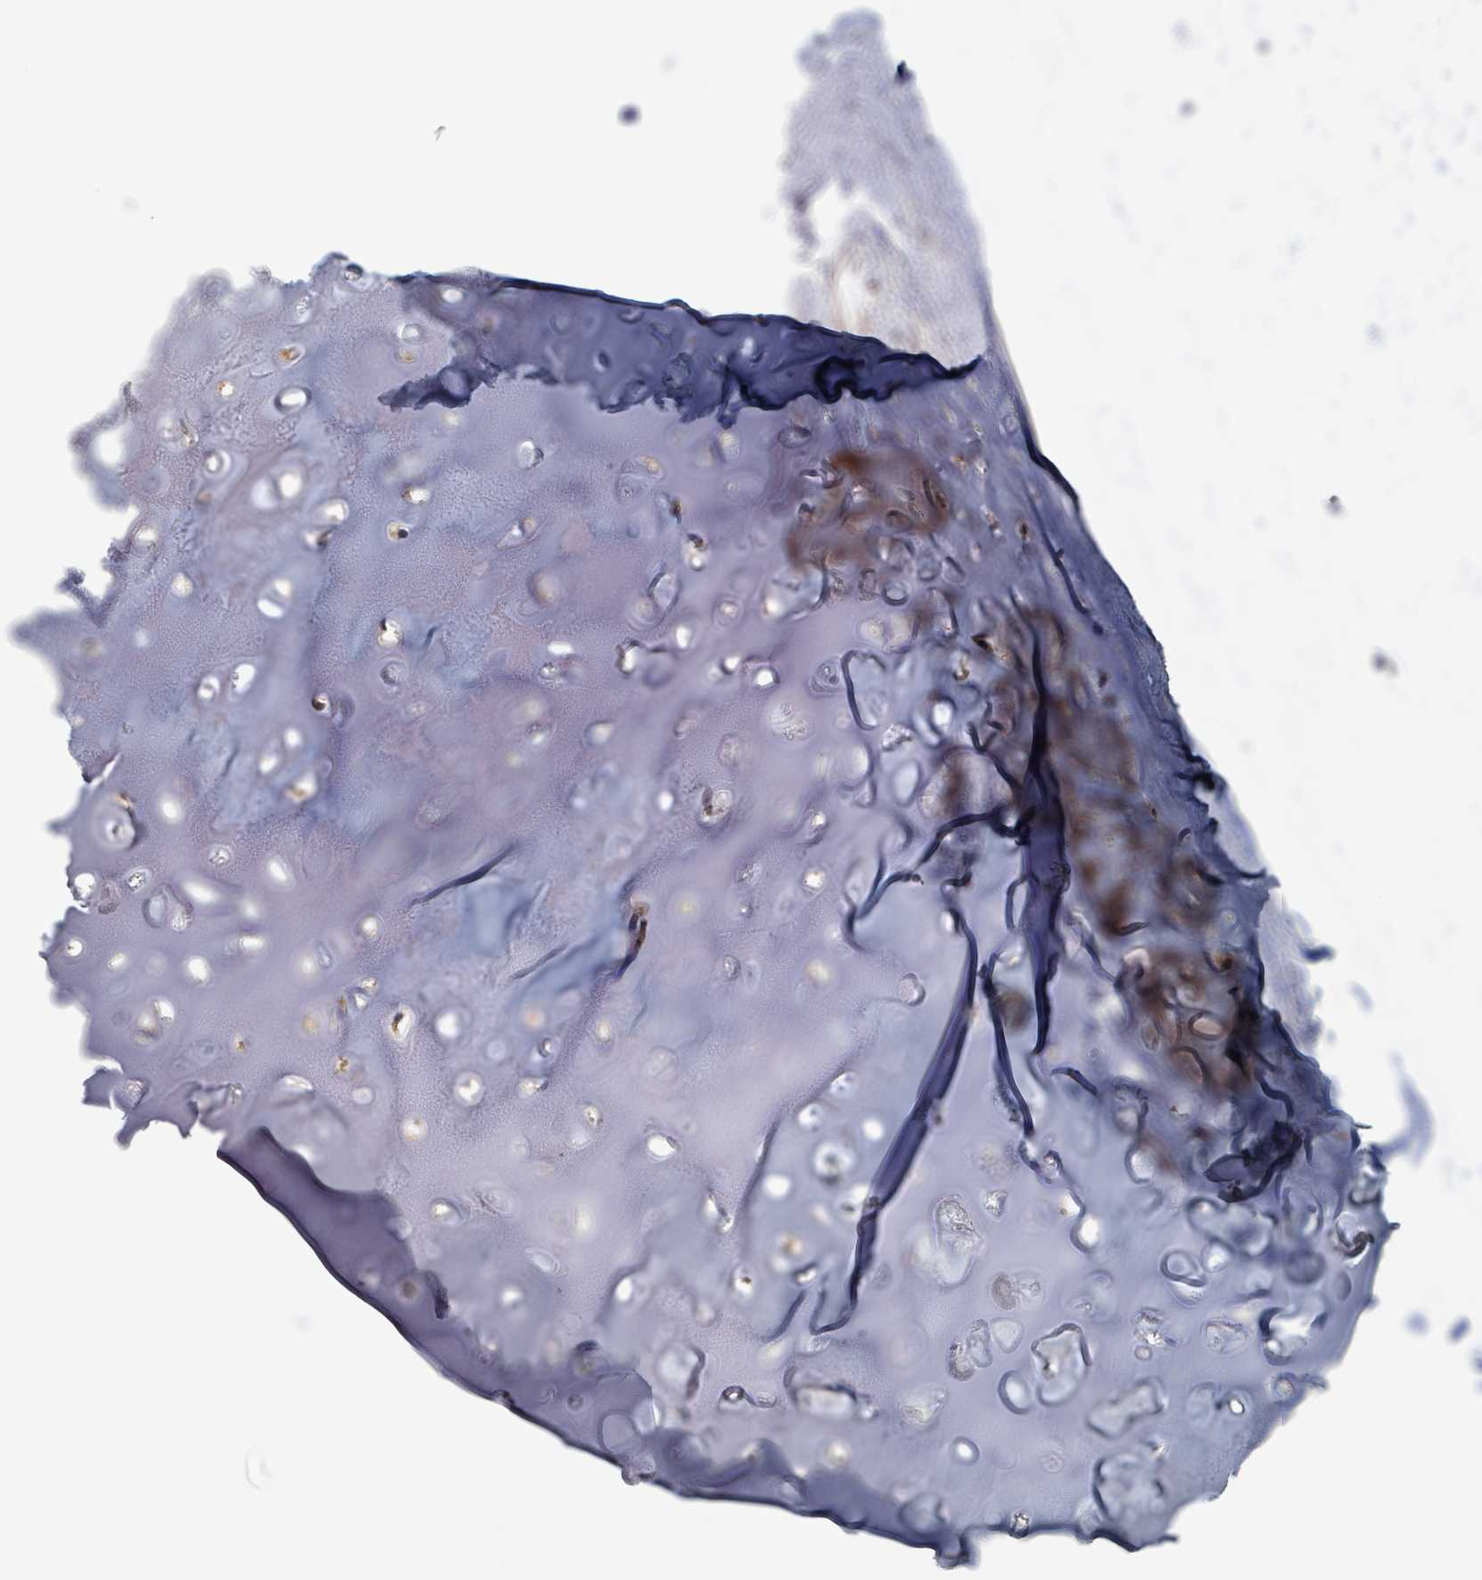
{"staining": {"intensity": "moderate", "quantity": "<25%", "location": "cytoplasmic/membranous"}, "tissue": "soft tissue", "cell_type": "Chondrocytes", "image_type": "normal", "snomed": [{"axis": "morphology", "description": "Normal tissue, NOS"}, {"axis": "topography", "description": "Lymph node"}, {"axis": "topography", "description": "Cartilage tissue"}, {"axis": "topography", "description": "Bronchus"}], "caption": "High-magnification brightfield microscopy of normal soft tissue stained with DAB (3,3'-diaminobenzidine) (brown) and counterstained with hematoxylin (blue). chondrocytes exhibit moderate cytoplasmic/membranous expression is appreciated in about<25% of cells.", "gene": "HIVEP1", "patient": {"sex": "female", "age": 70}}